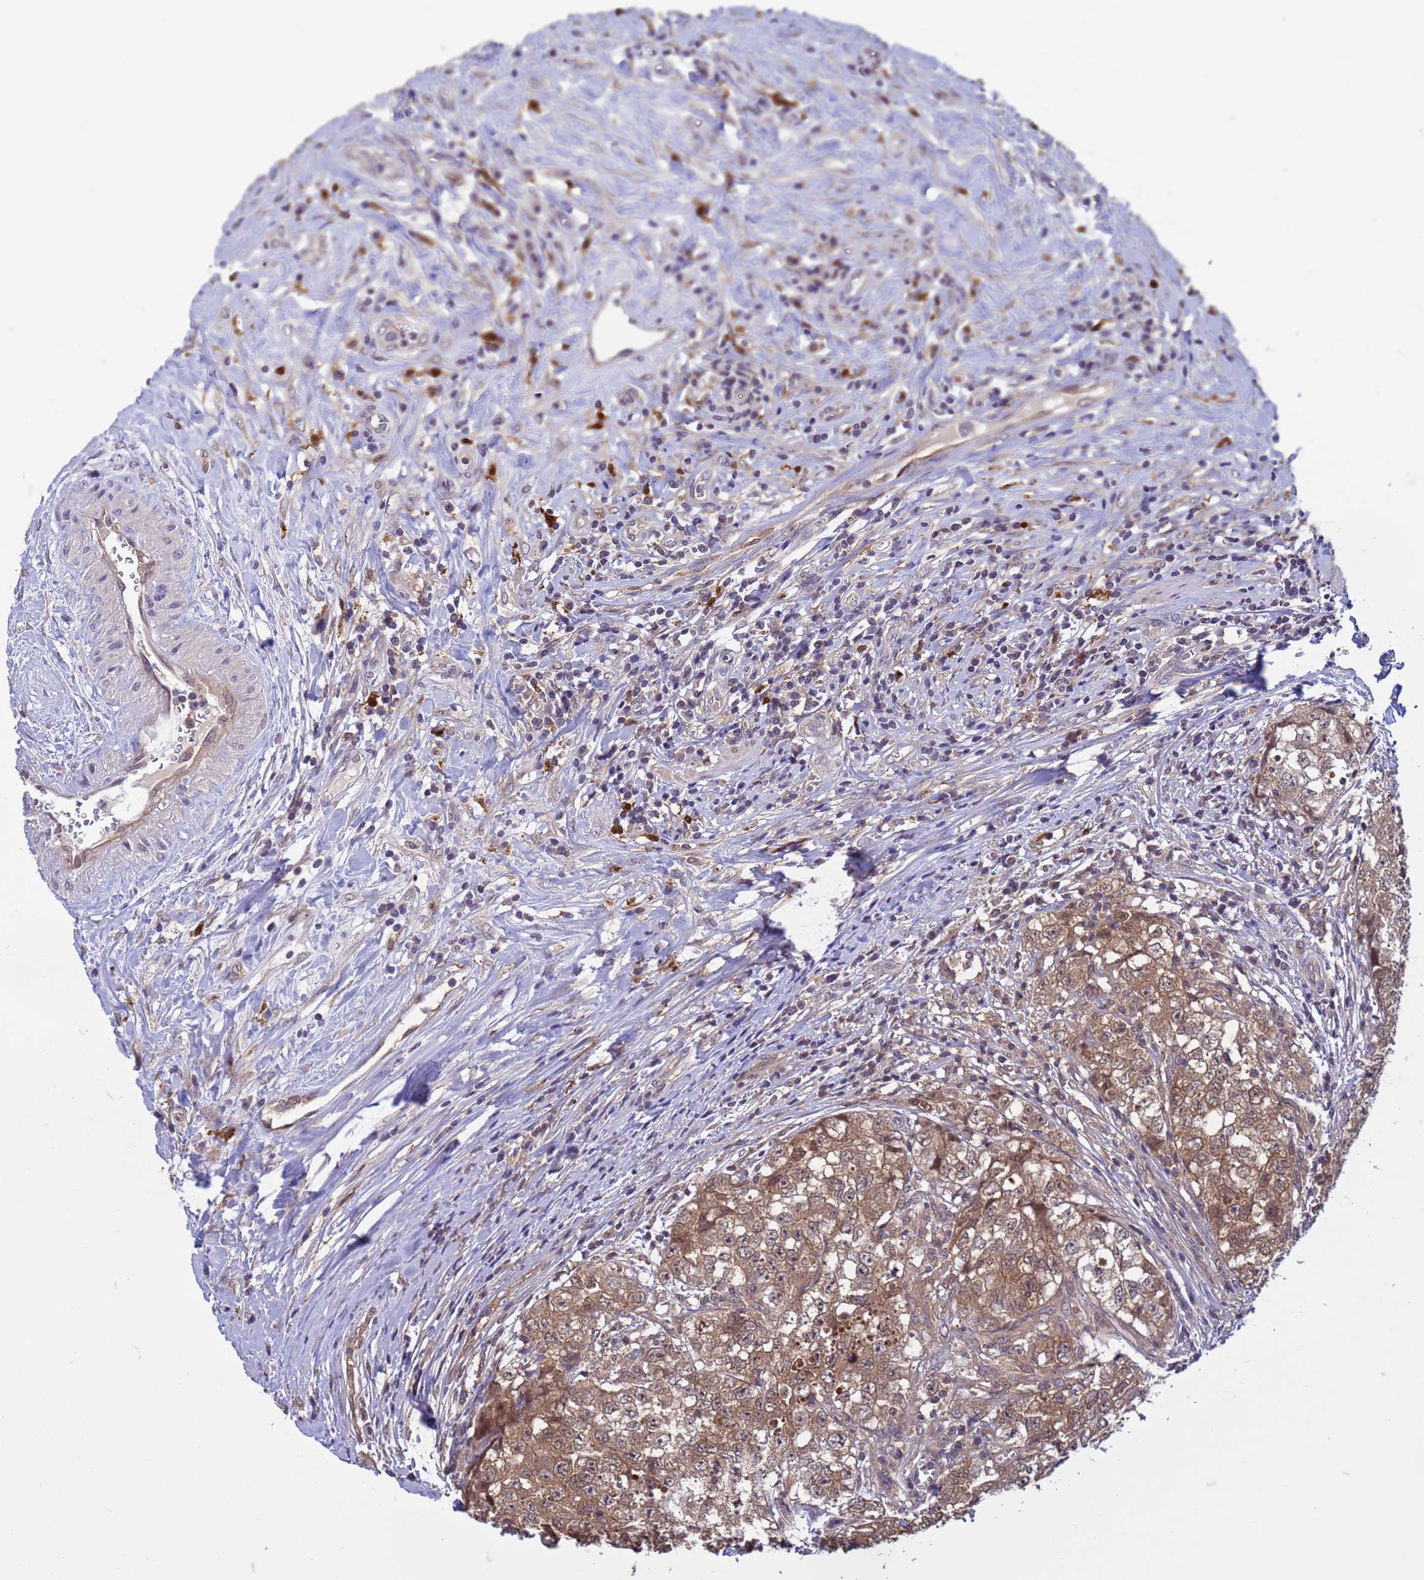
{"staining": {"intensity": "moderate", "quantity": ">75%", "location": "cytoplasmic/membranous,nuclear"}, "tissue": "testis cancer", "cell_type": "Tumor cells", "image_type": "cancer", "snomed": [{"axis": "morphology", "description": "Seminoma, NOS"}, {"axis": "morphology", "description": "Carcinoma, Embryonal, NOS"}, {"axis": "topography", "description": "Testis"}], "caption": "An immunohistochemistry (IHC) micrograph of neoplastic tissue is shown. Protein staining in brown labels moderate cytoplasmic/membranous and nuclear positivity in testis cancer within tumor cells.", "gene": "NPEPPS", "patient": {"sex": "male", "age": 43}}